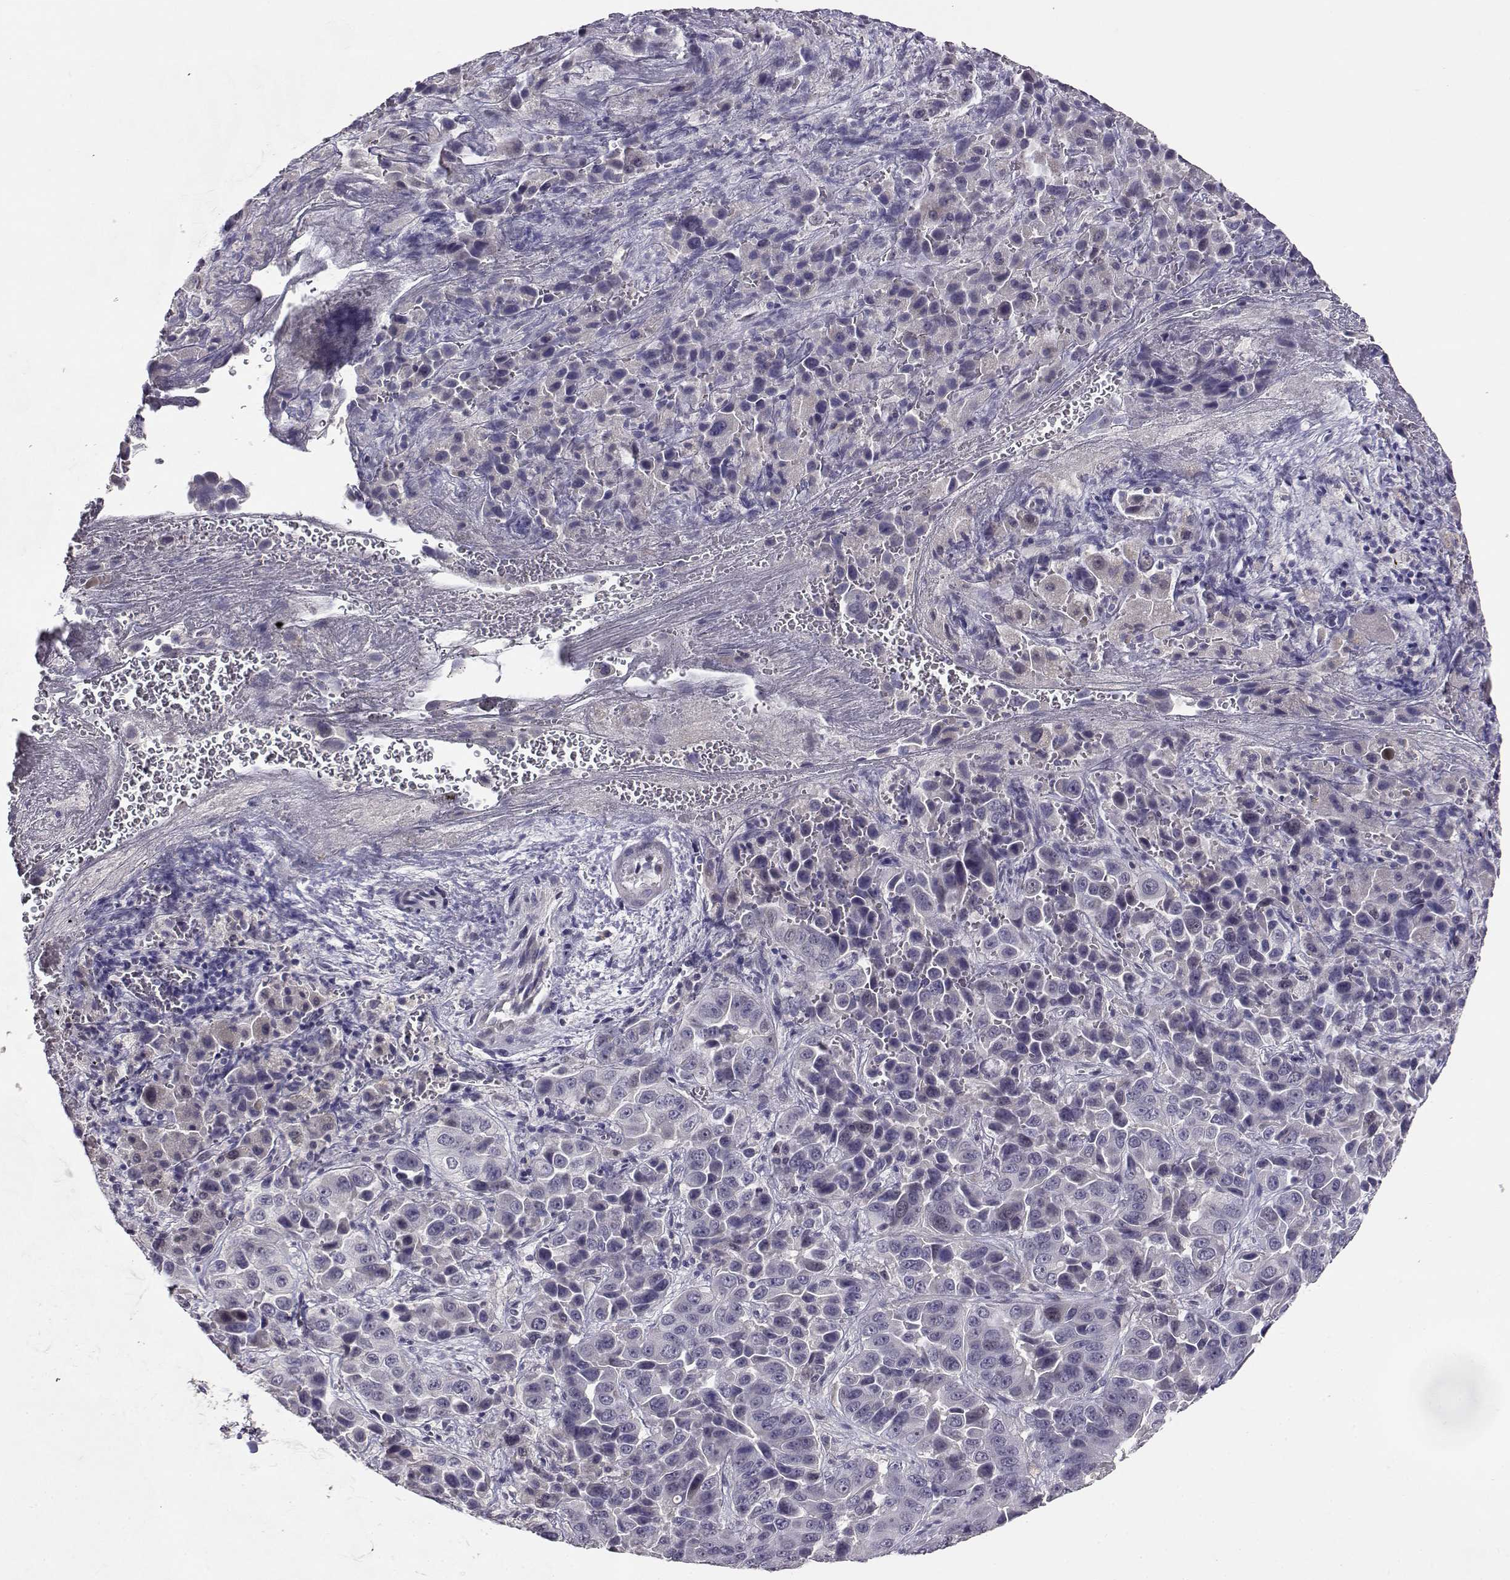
{"staining": {"intensity": "negative", "quantity": "none", "location": "none"}, "tissue": "liver cancer", "cell_type": "Tumor cells", "image_type": "cancer", "snomed": [{"axis": "morphology", "description": "Cholangiocarcinoma"}, {"axis": "topography", "description": "Liver"}], "caption": "The photomicrograph displays no staining of tumor cells in liver cancer (cholangiocarcinoma).", "gene": "RHOXF2", "patient": {"sex": "female", "age": 52}}